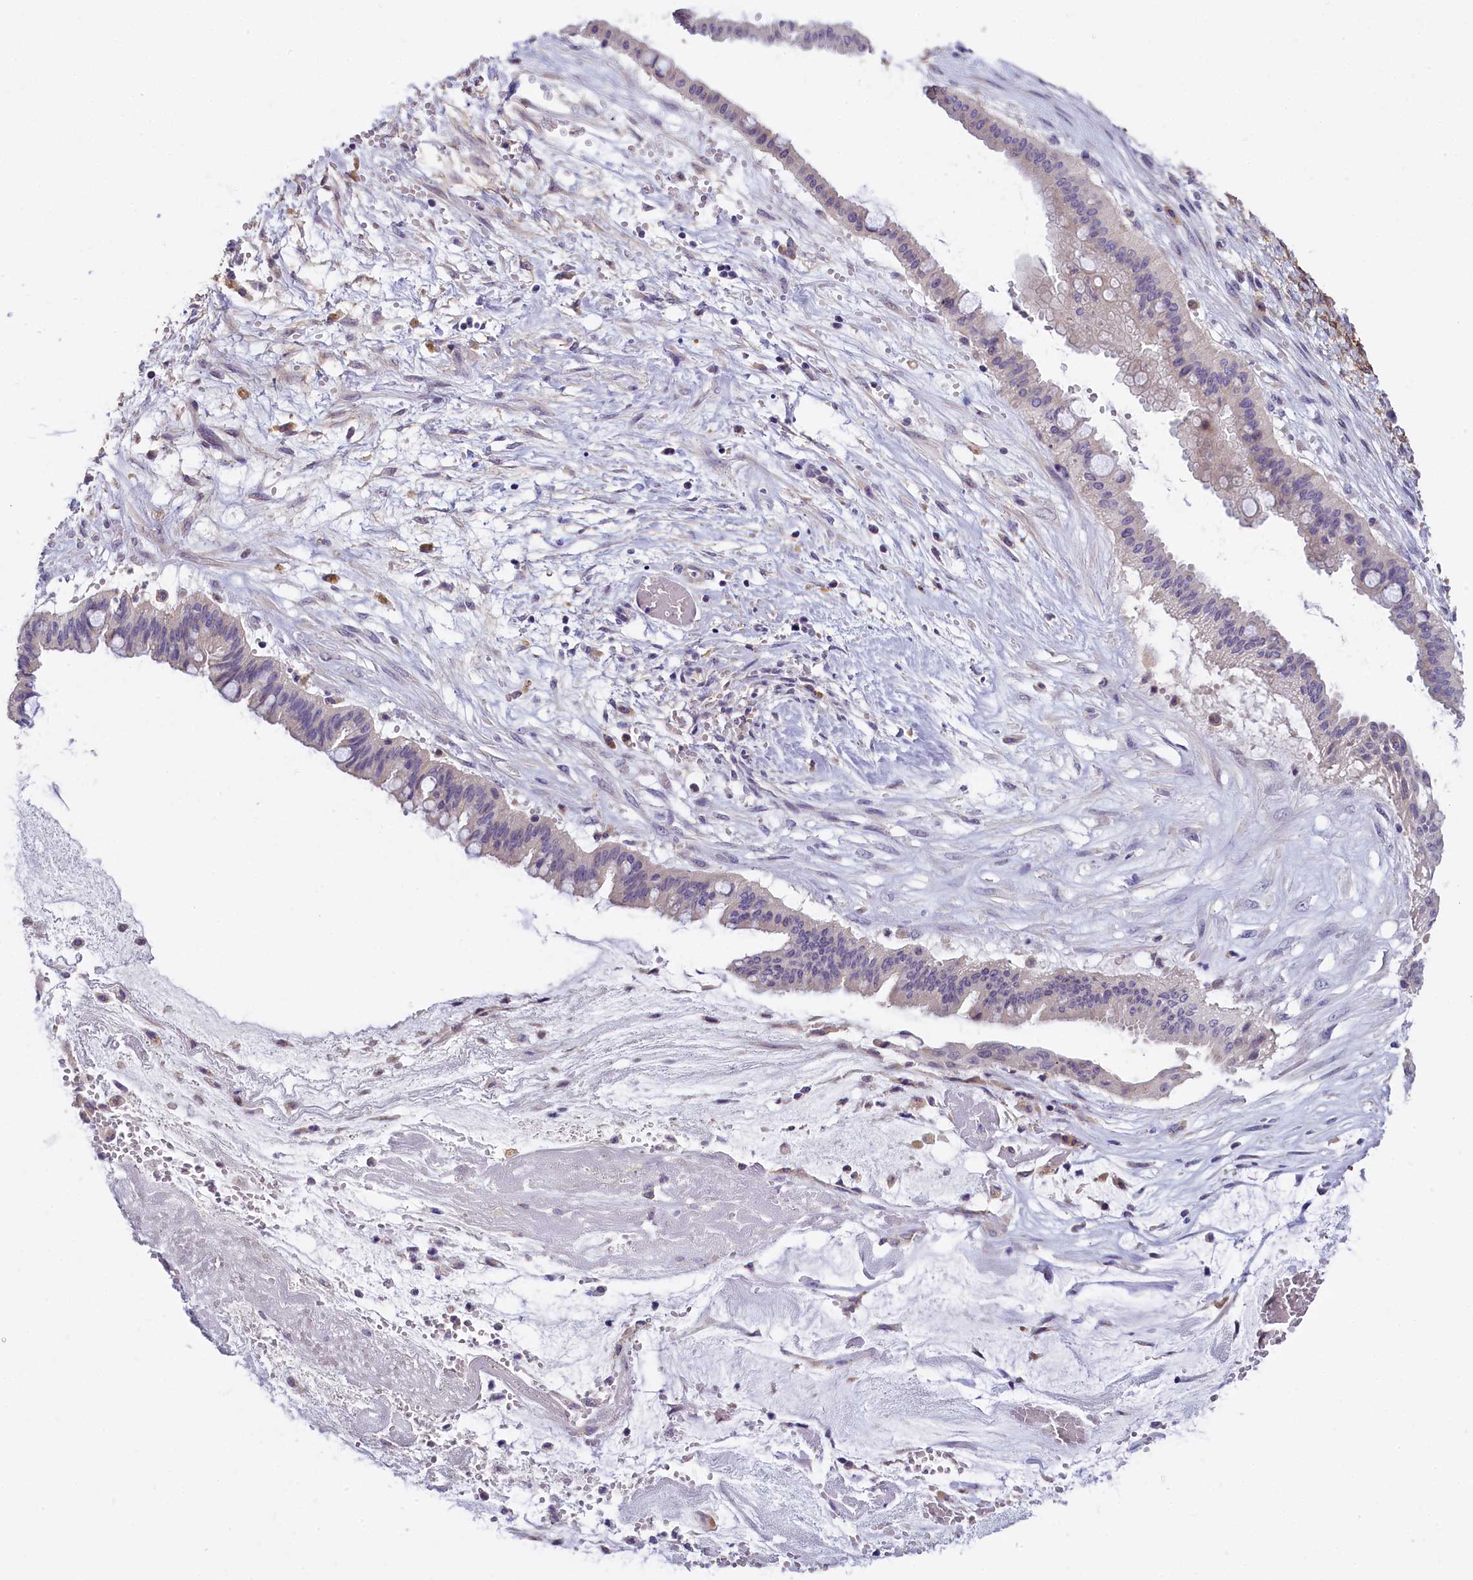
{"staining": {"intensity": "negative", "quantity": "none", "location": "none"}, "tissue": "ovarian cancer", "cell_type": "Tumor cells", "image_type": "cancer", "snomed": [{"axis": "morphology", "description": "Cystadenocarcinoma, mucinous, NOS"}, {"axis": "topography", "description": "Ovary"}], "caption": "This is a histopathology image of IHC staining of mucinous cystadenocarcinoma (ovarian), which shows no staining in tumor cells. Brightfield microscopy of IHC stained with DAB (3,3'-diaminobenzidine) (brown) and hematoxylin (blue), captured at high magnification.", "gene": "ENPP6", "patient": {"sex": "female", "age": 73}}